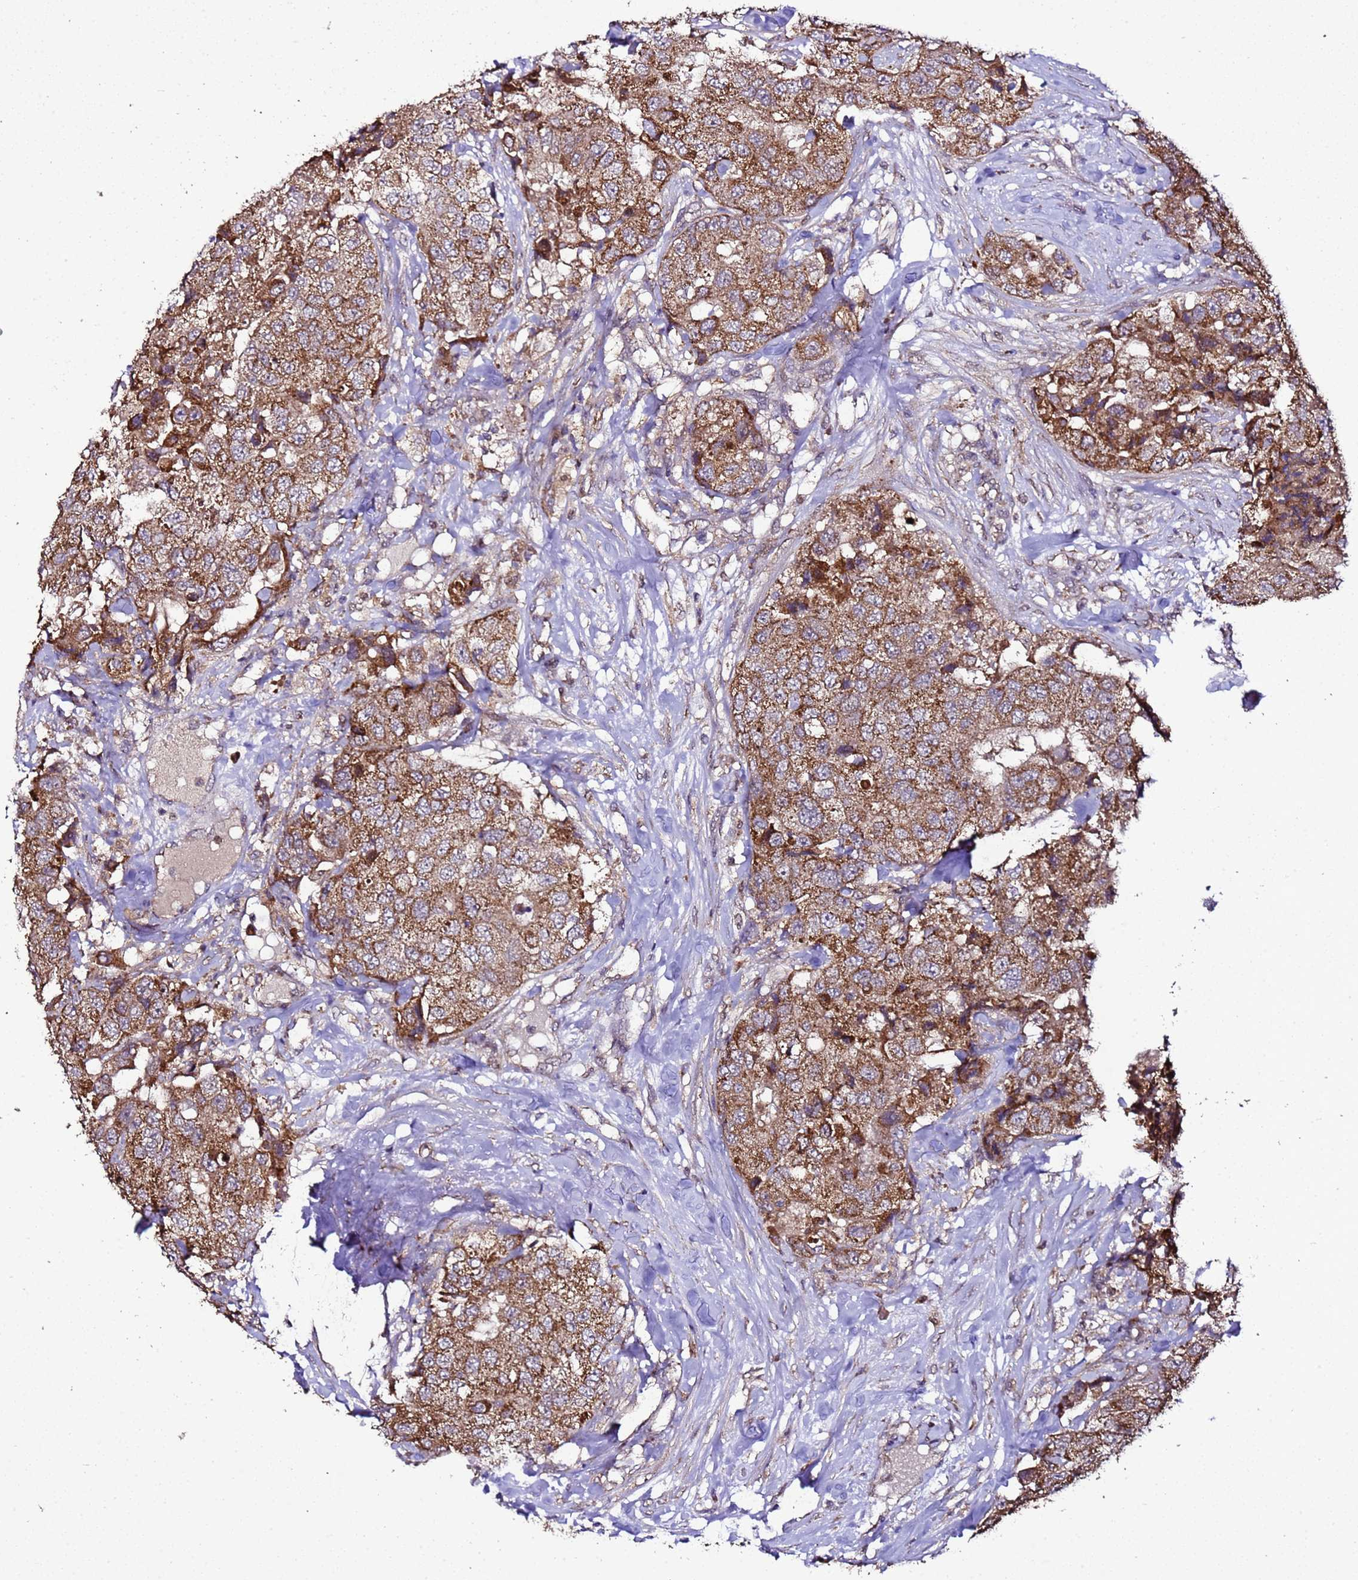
{"staining": {"intensity": "strong", "quantity": ">75%", "location": "cytoplasmic/membranous"}, "tissue": "breast cancer", "cell_type": "Tumor cells", "image_type": "cancer", "snomed": [{"axis": "morphology", "description": "Duct carcinoma"}, {"axis": "topography", "description": "Breast"}], "caption": "High-power microscopy captured an immunohistochemistry histopathology image of breast cancer, revealing strong cytoplasmic/membranous expression in approximately >75% of tumor cells.", "gene": "HSPBAP1", "patient": {"sex": "female", "age": 62}}